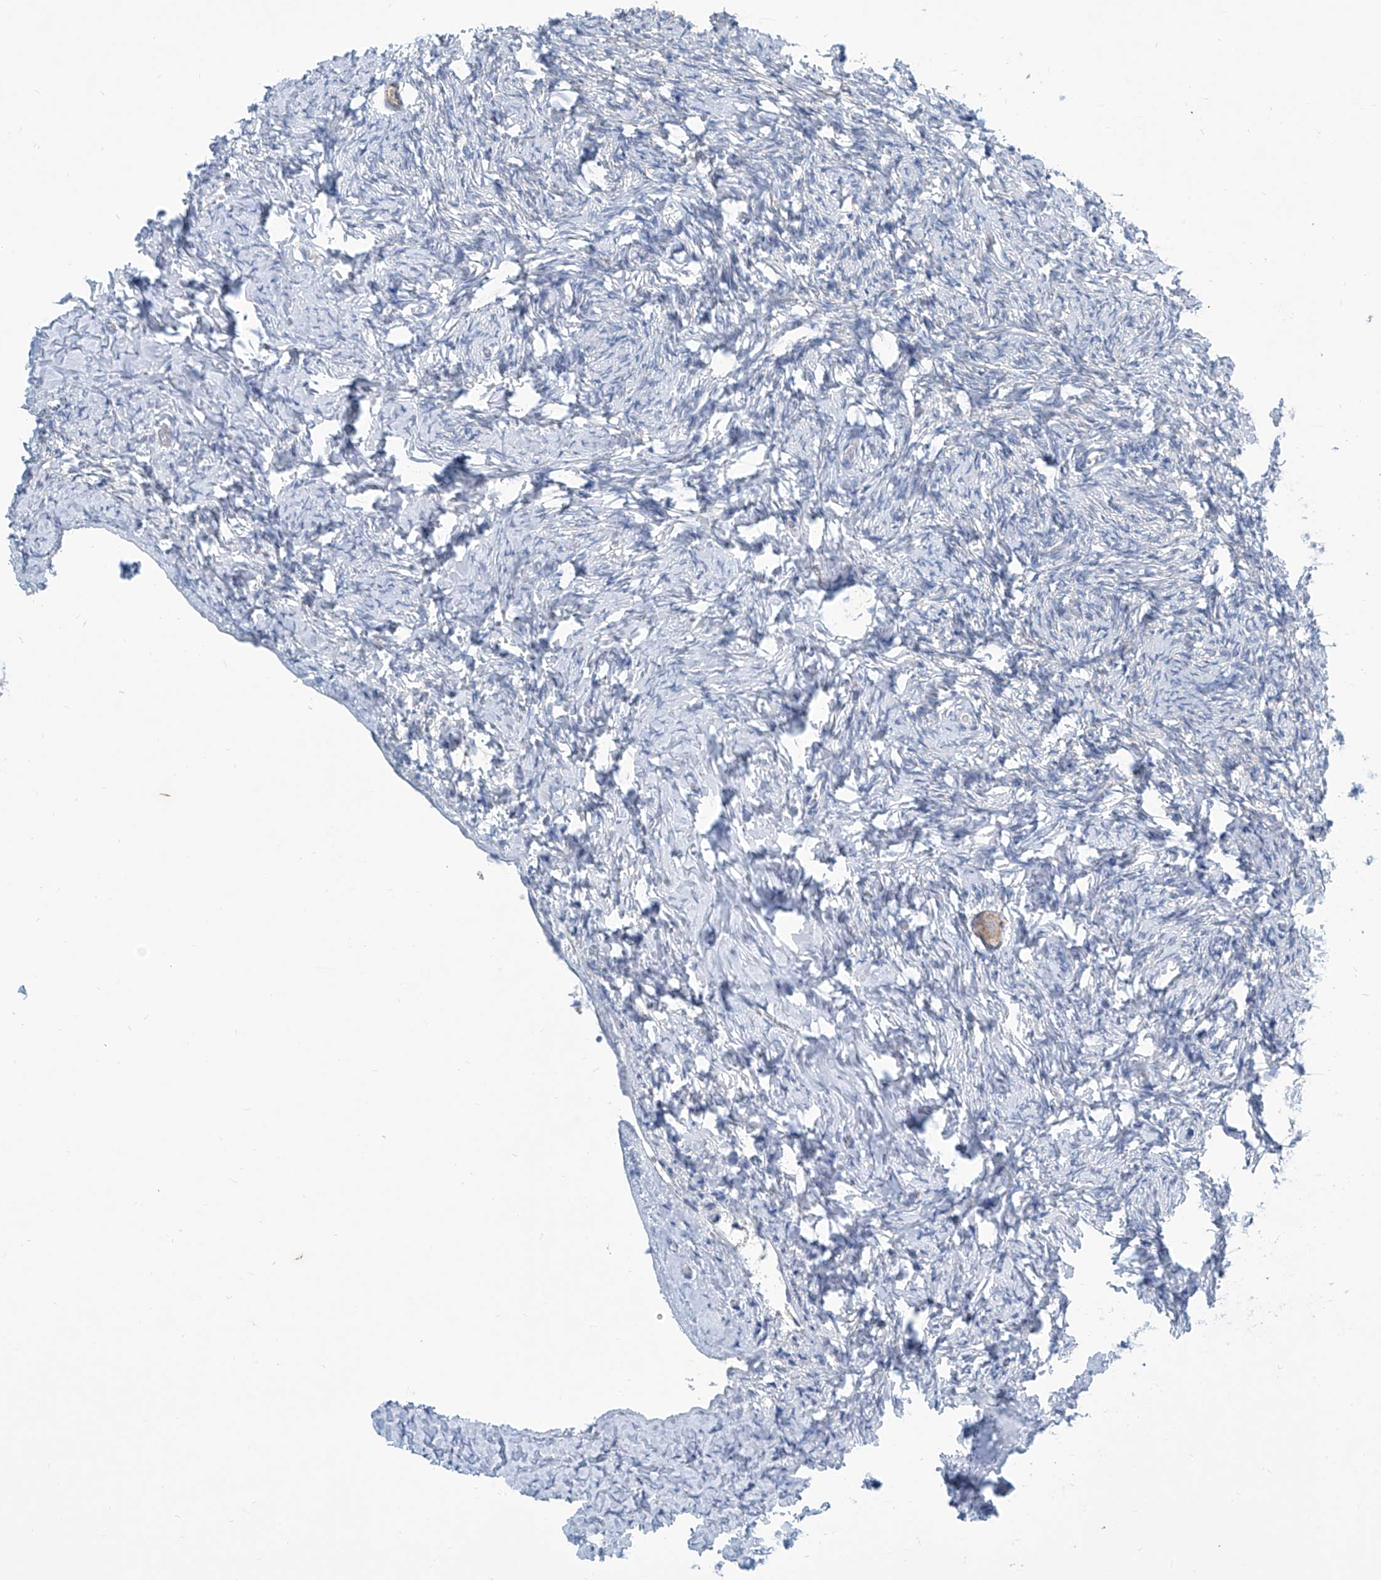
{"staining": {"intensity": "weak", "quantity": ">75%", "location": "cytoplasmic/membranous"}, "tissue": "ovary", "cell_type": "Follicle cells", "image_type": "normal", "snomed": [{"axis": "morphology", "description": "Normal tissue, NOS"}, {"axis": "topography", "description": "Ovary"}], "caption": "IHC of normal ovary reveals low levels of weak cytoplasmic/membranous staining in approximately >75% of follicle cells.", "gene": "ZNF519", "patient": {"sex": "female", "age": 27}}